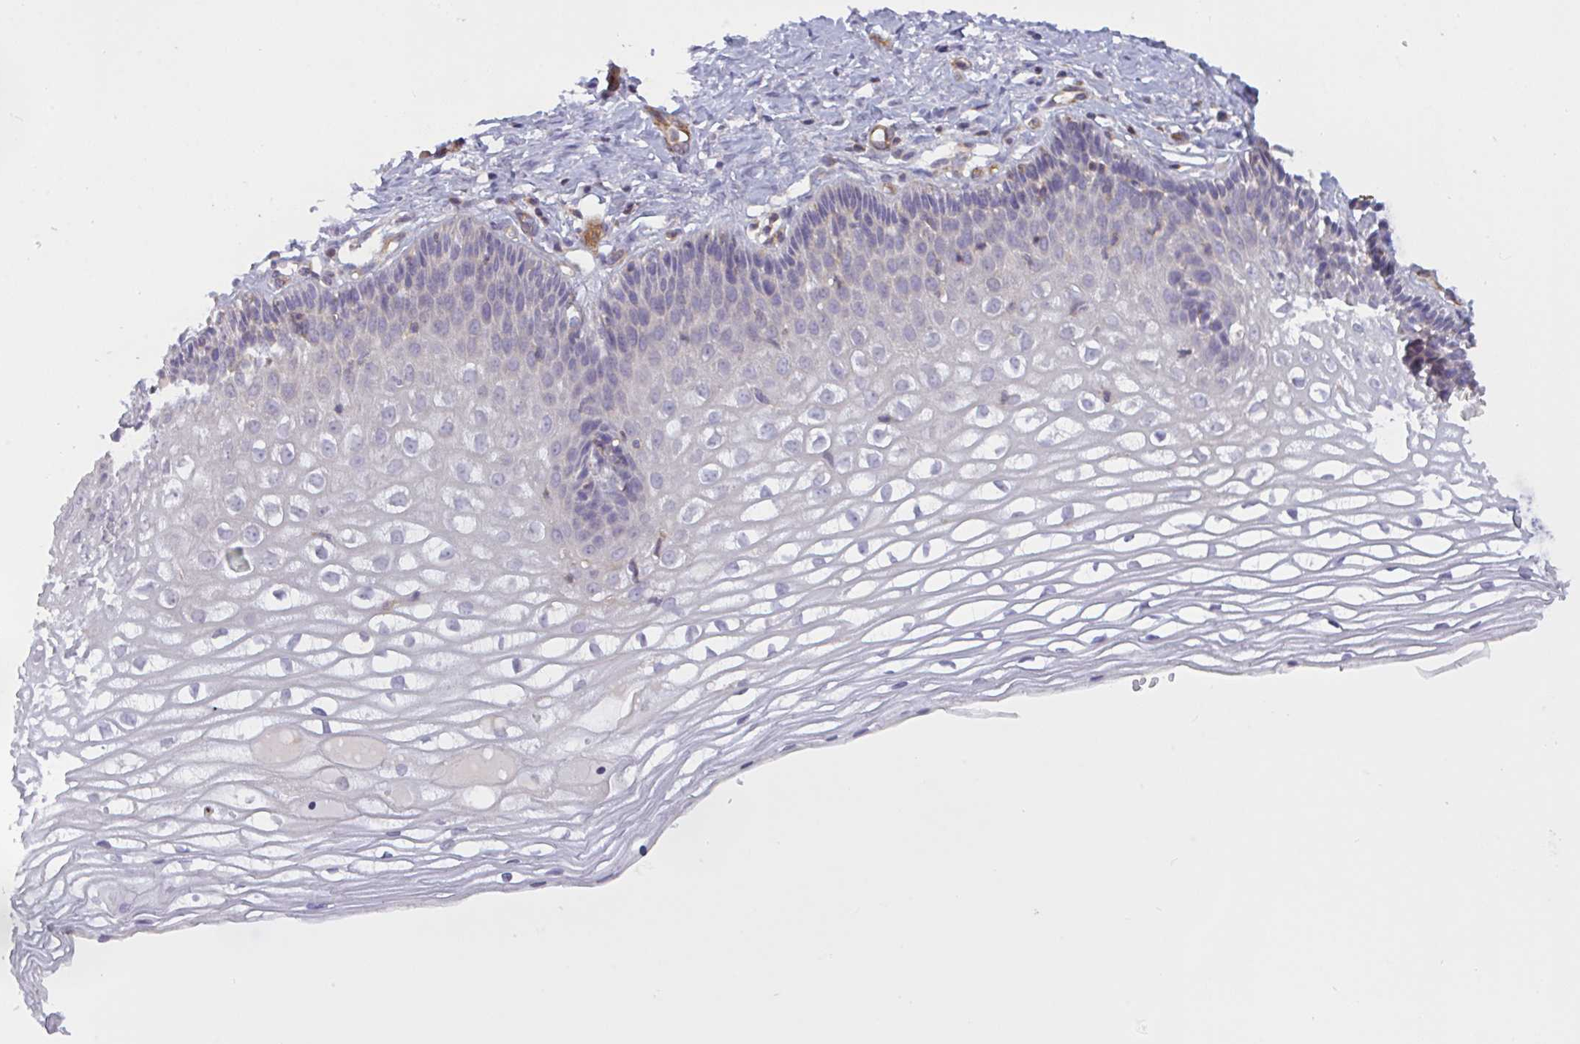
{"staining": {"intensity": "weak", "quantity": "25%-75%", "location": "cytoplasmic/membranous"}, "tissue": "cervix", "cell_type": "Glandular cells", "image_type": "normal", "snomed": [{"axis": "morphology", "description": "Normal tissue, NOS"}, {"axis": "topography", "description": "Cervix"}], "caption": "This histopathology image reveals IHC staining of benign human cervix, with low weak cytoplasmic/membranous positivity in approximately 25%-75% of glandular cells.", "gene": "SHISA7", "patient": {"sex": "female", "age": 36}}